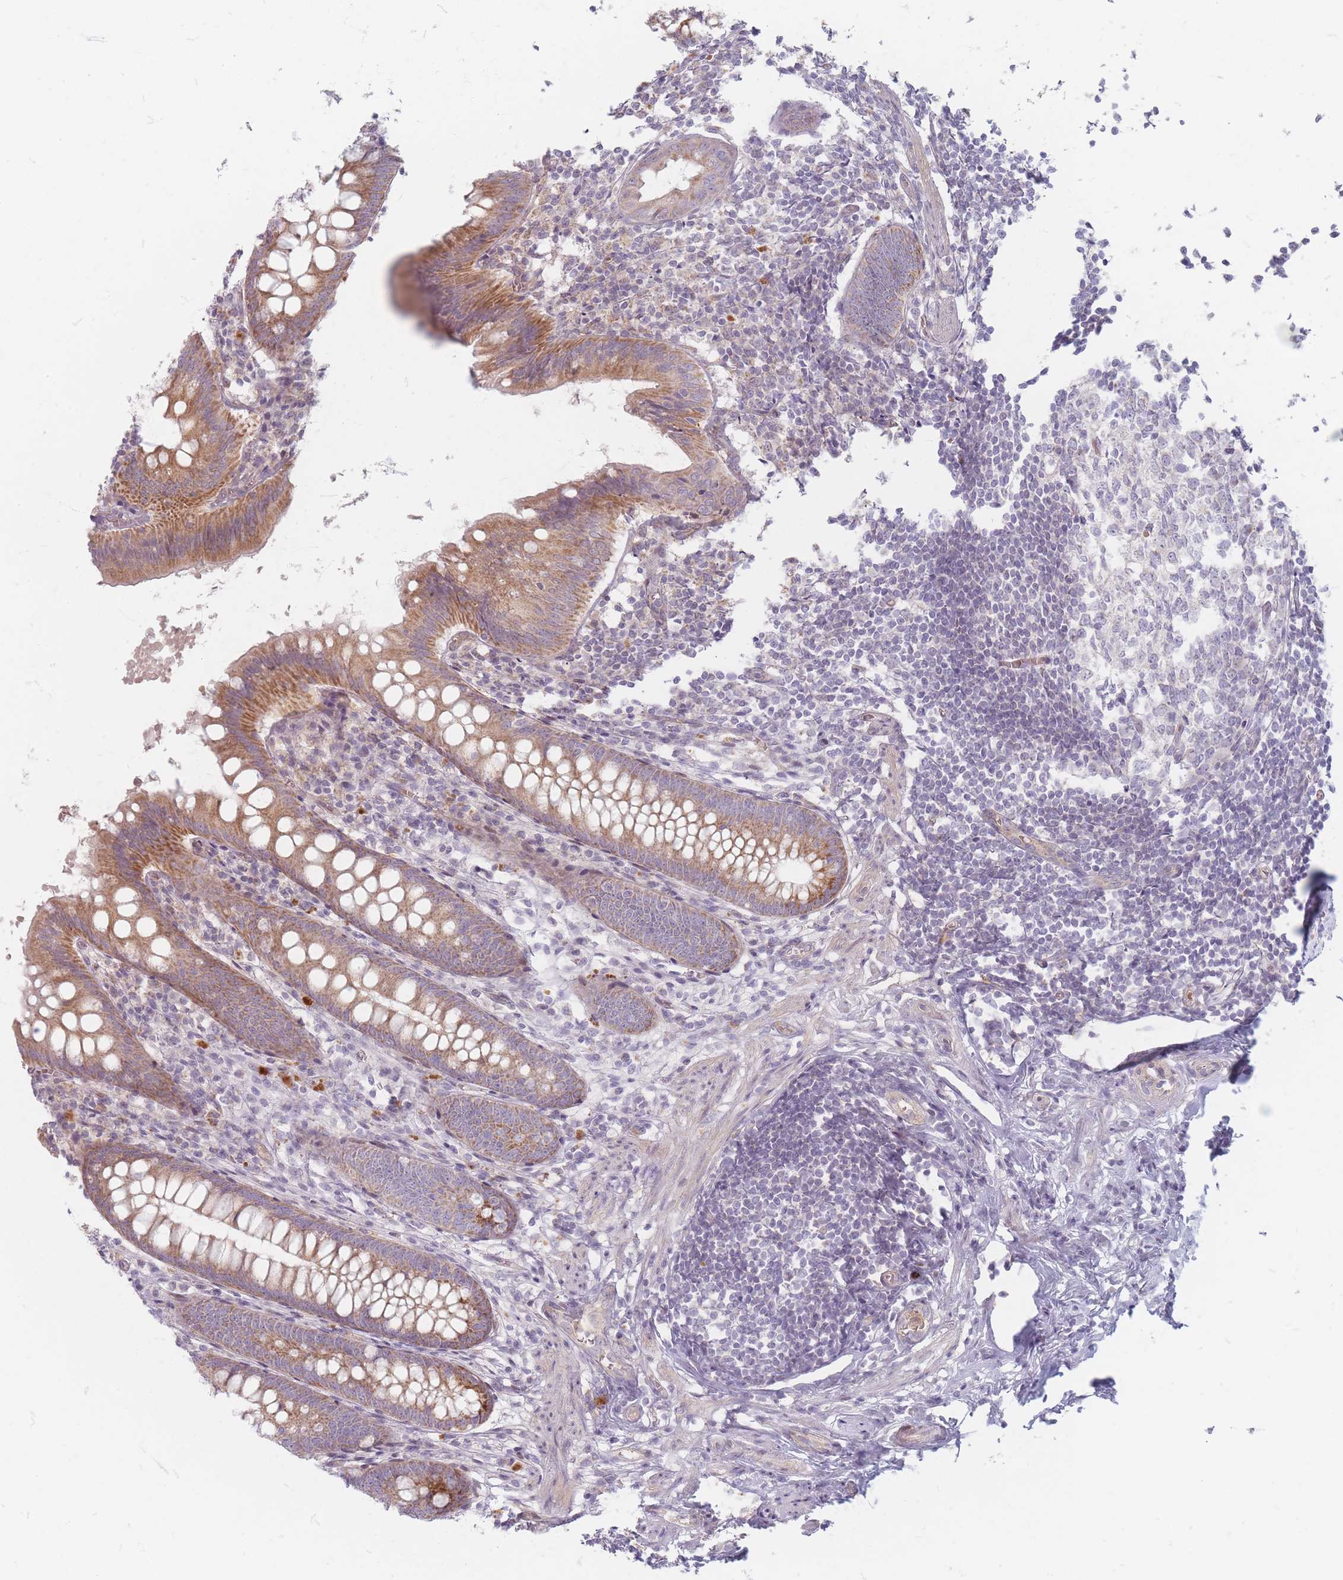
{"staining": {"intensity": "moderate", "quantity": ">75%", "location": "cytoplasmic/membranous"}, "tissue": "appendix", "cell_type": "Glandular cells", "image_type": "normal", "snomed": [{"axis": "morphology", "description": "Normal tissue, NOS"}, {"axis": "topography", "description": "Appendix"}], "caption": "Appendix was stained to show a protein in brown. There is medium levels of moderate cytoplasmic/membranous staining in about >75% of glandular cells. The staining is performed using DAB brown chromogen to label protein expression. The nuclei are counter-stained blue using hematoxylin.", "gene": "CHCHD7", "patient": {"sex": "female", "age": 51}}